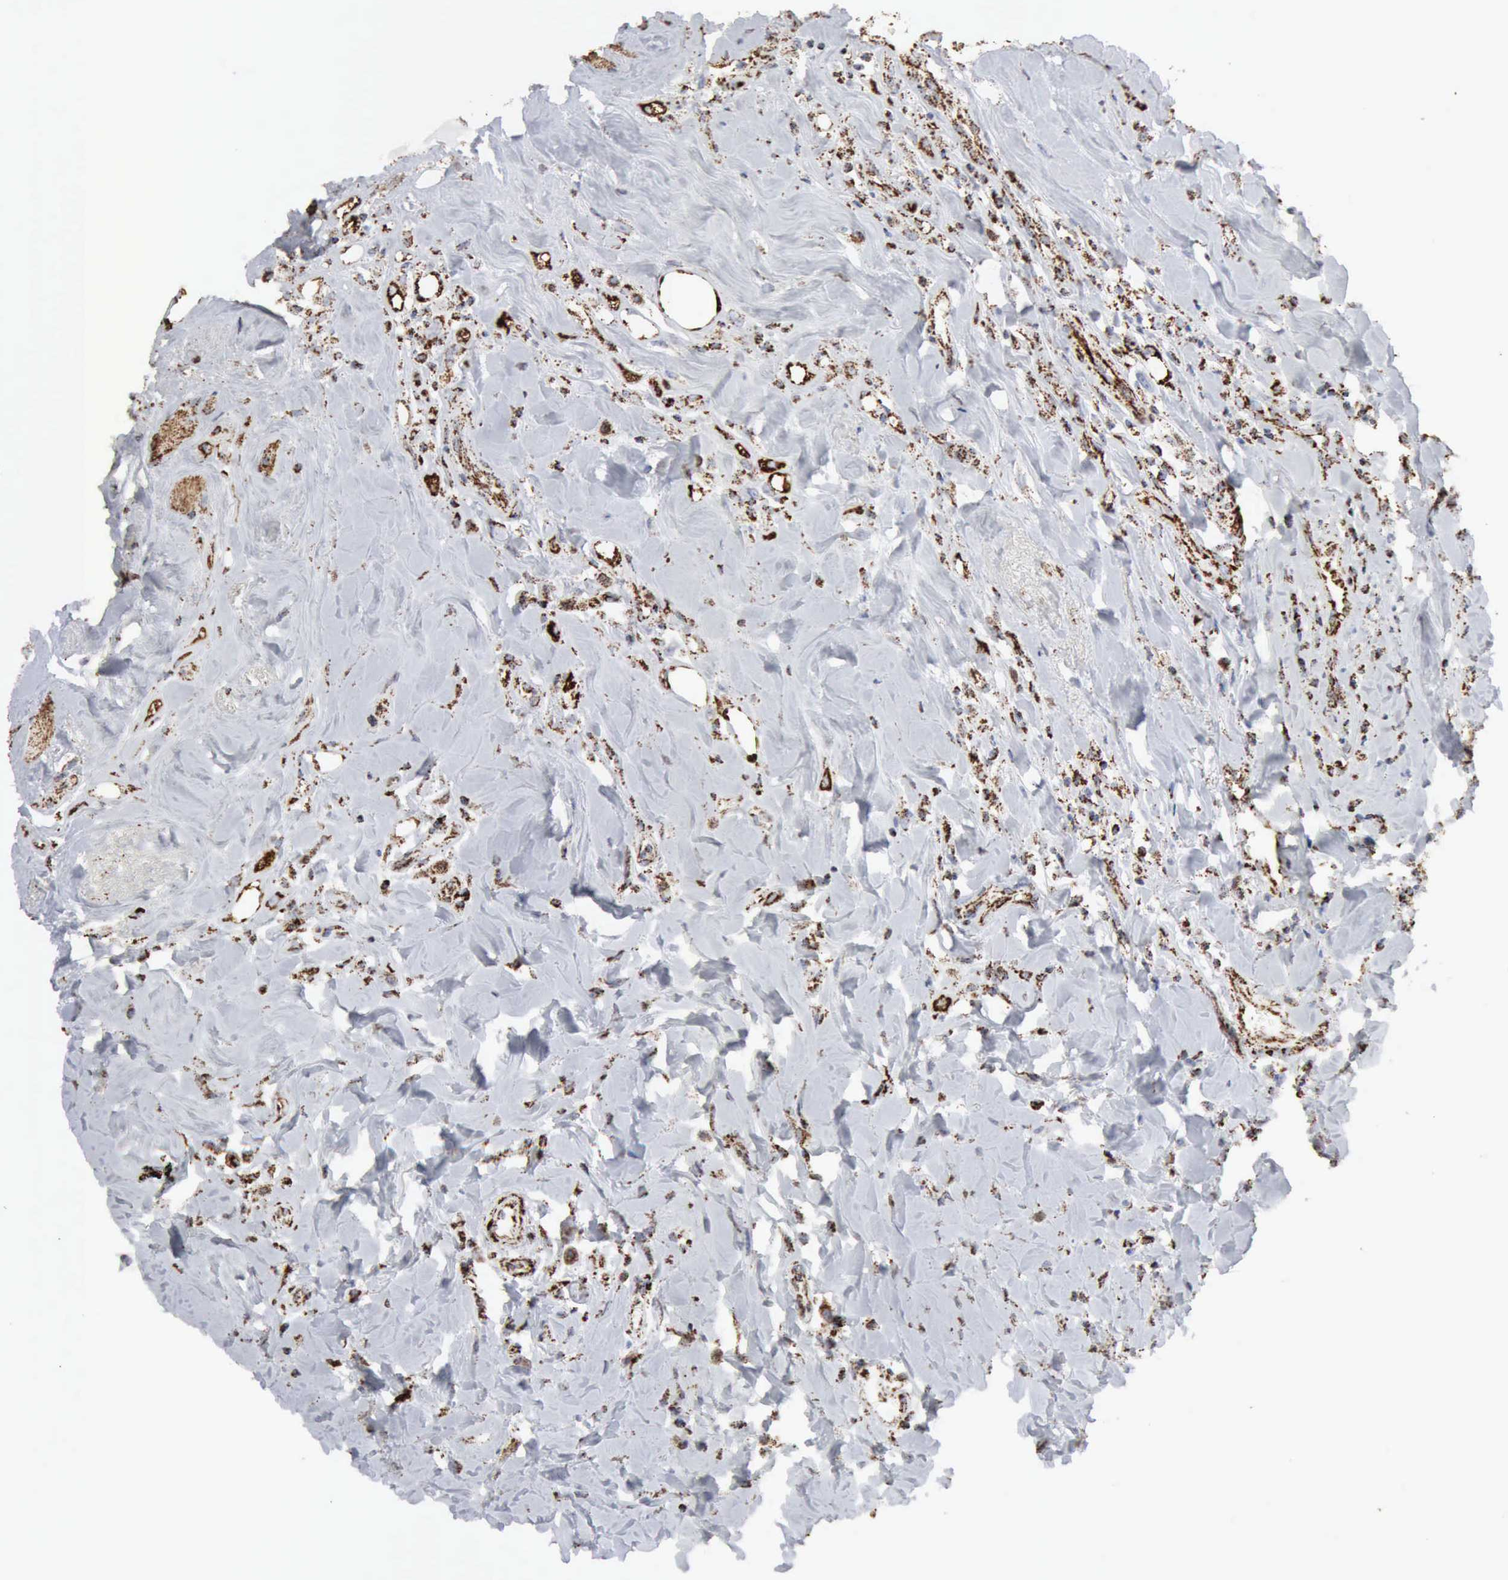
{"staining": {"intensity": "strong", "quantity": "25%-75%", "location": "cytoplasmic/membranous"}, "tissue": "head and neck cancer", "cell_type": "Tumor cells", "image_type": "cancer", "snomed": [{"axis": "morphology", "description": "Squamous cell carcinoma, NOS"}, {"axis": "topography", "description": "Oral tissue"}, {"axis": "topography", "description": "Head-Neck"}], "caption": "An immunohistochemistry image of neoplastic tissue is shown. Protein staining in brown labels strong cytoplasmic/membranous positivity in head and neck squamous cell carcinoma within tumor cells. The staining was performed using DAB (3,3'-diaminobenzidine), with brown indicating positive protein expression. Nuclei are stained blue with hematoxylin.", "gene": "ACO2", "patient": {"sex": "female", "age": 82}}